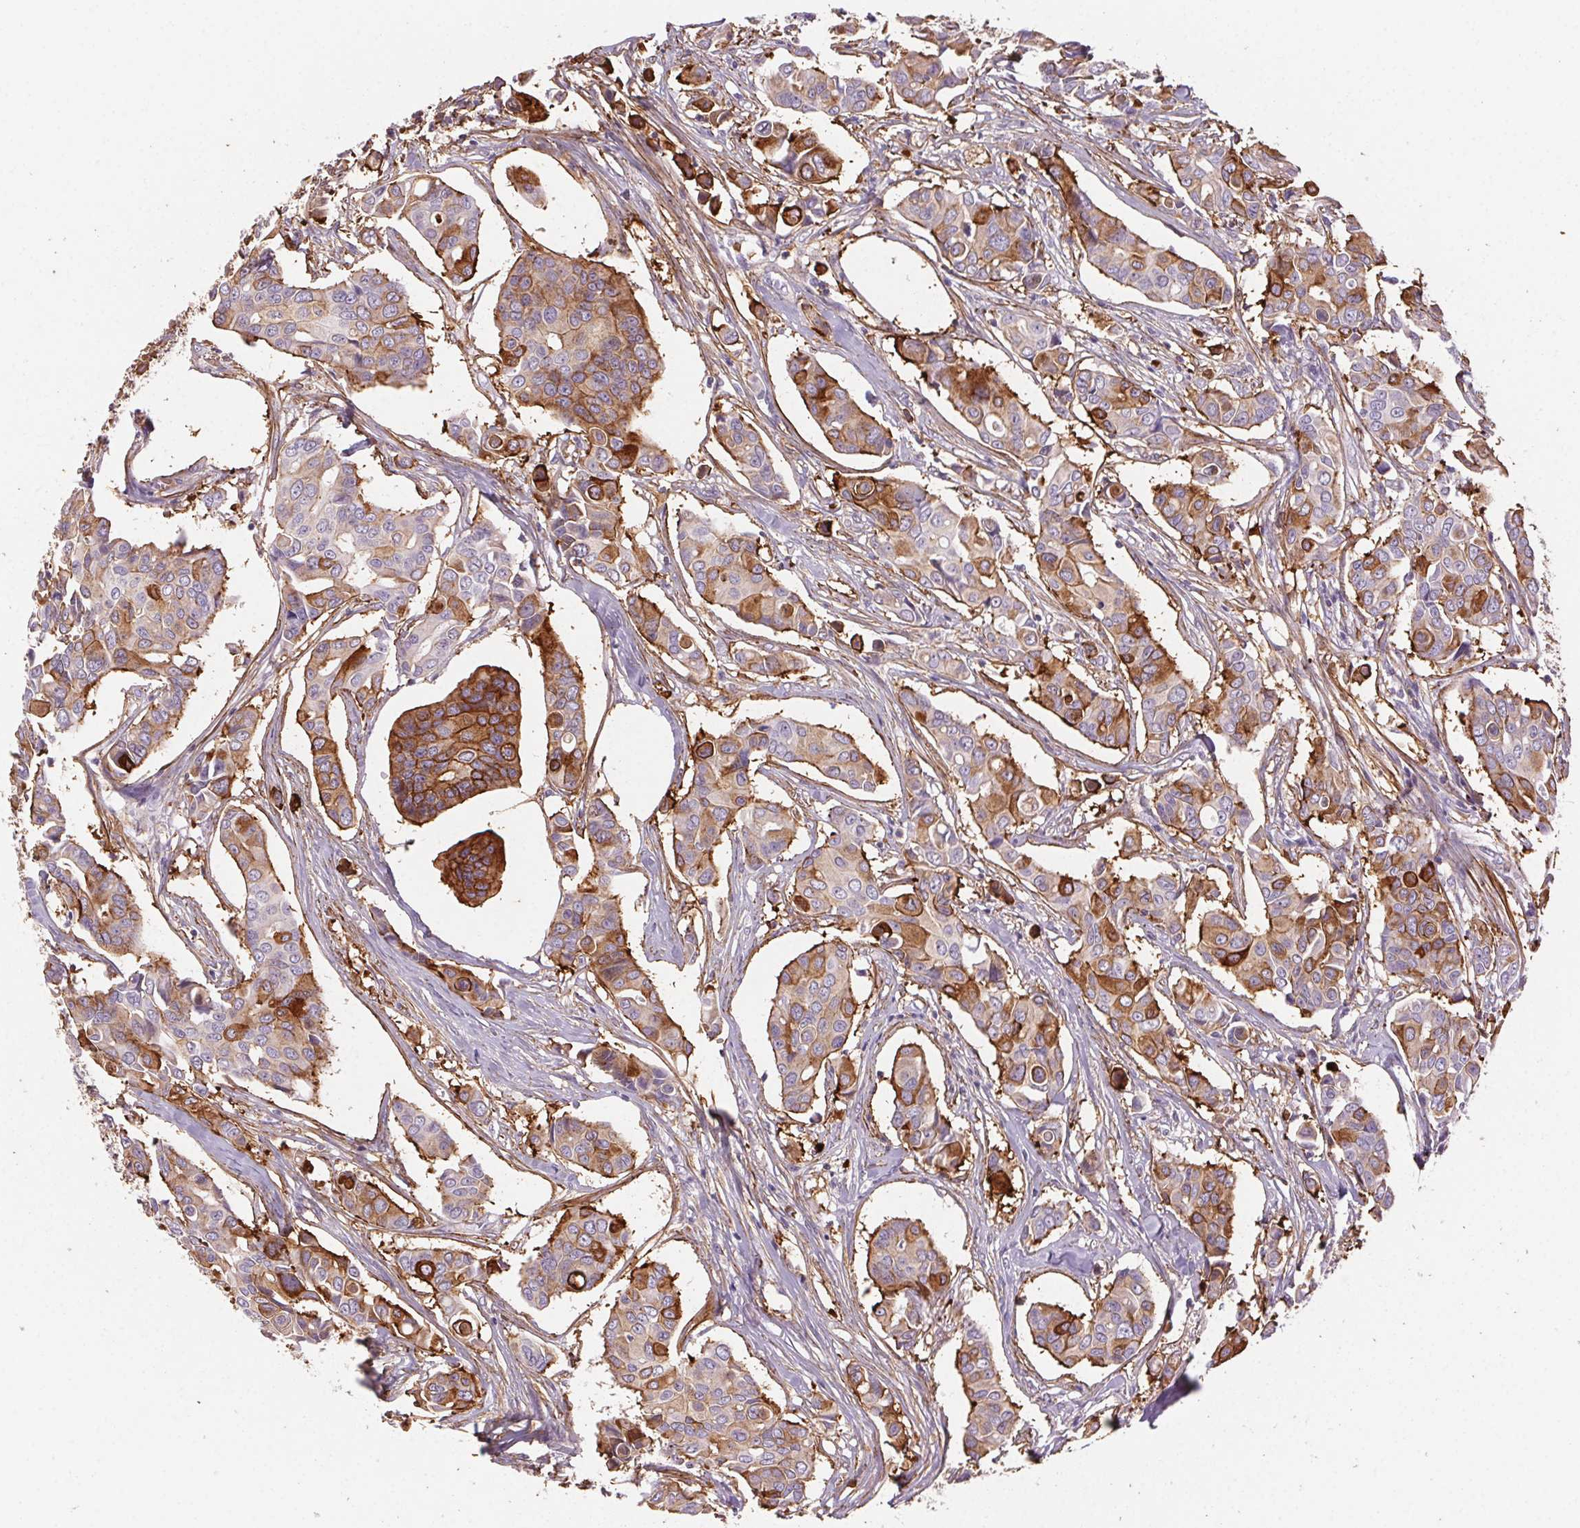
{"staining": {"intensity": "moderate", "quantity": "25%-75%", "location": "cytoplasmic/membranous"}, "tissue": "breast cancer", "cell_type": "Tumor cells", "image_type": "cancer", "snomed": [{"axis": "morphology", "description": "Duct carcinoma"}, {"axis": "topography", "description": "Breast"}], "caption": "Brown immunohistochemical staining in human breast cancer demonstrates moderate cytoplasmic/membranous staining in approximately 25%-75% of tumor cells.", "gene": "GPX8", "patient": {"sex": "female", "age": 54}}